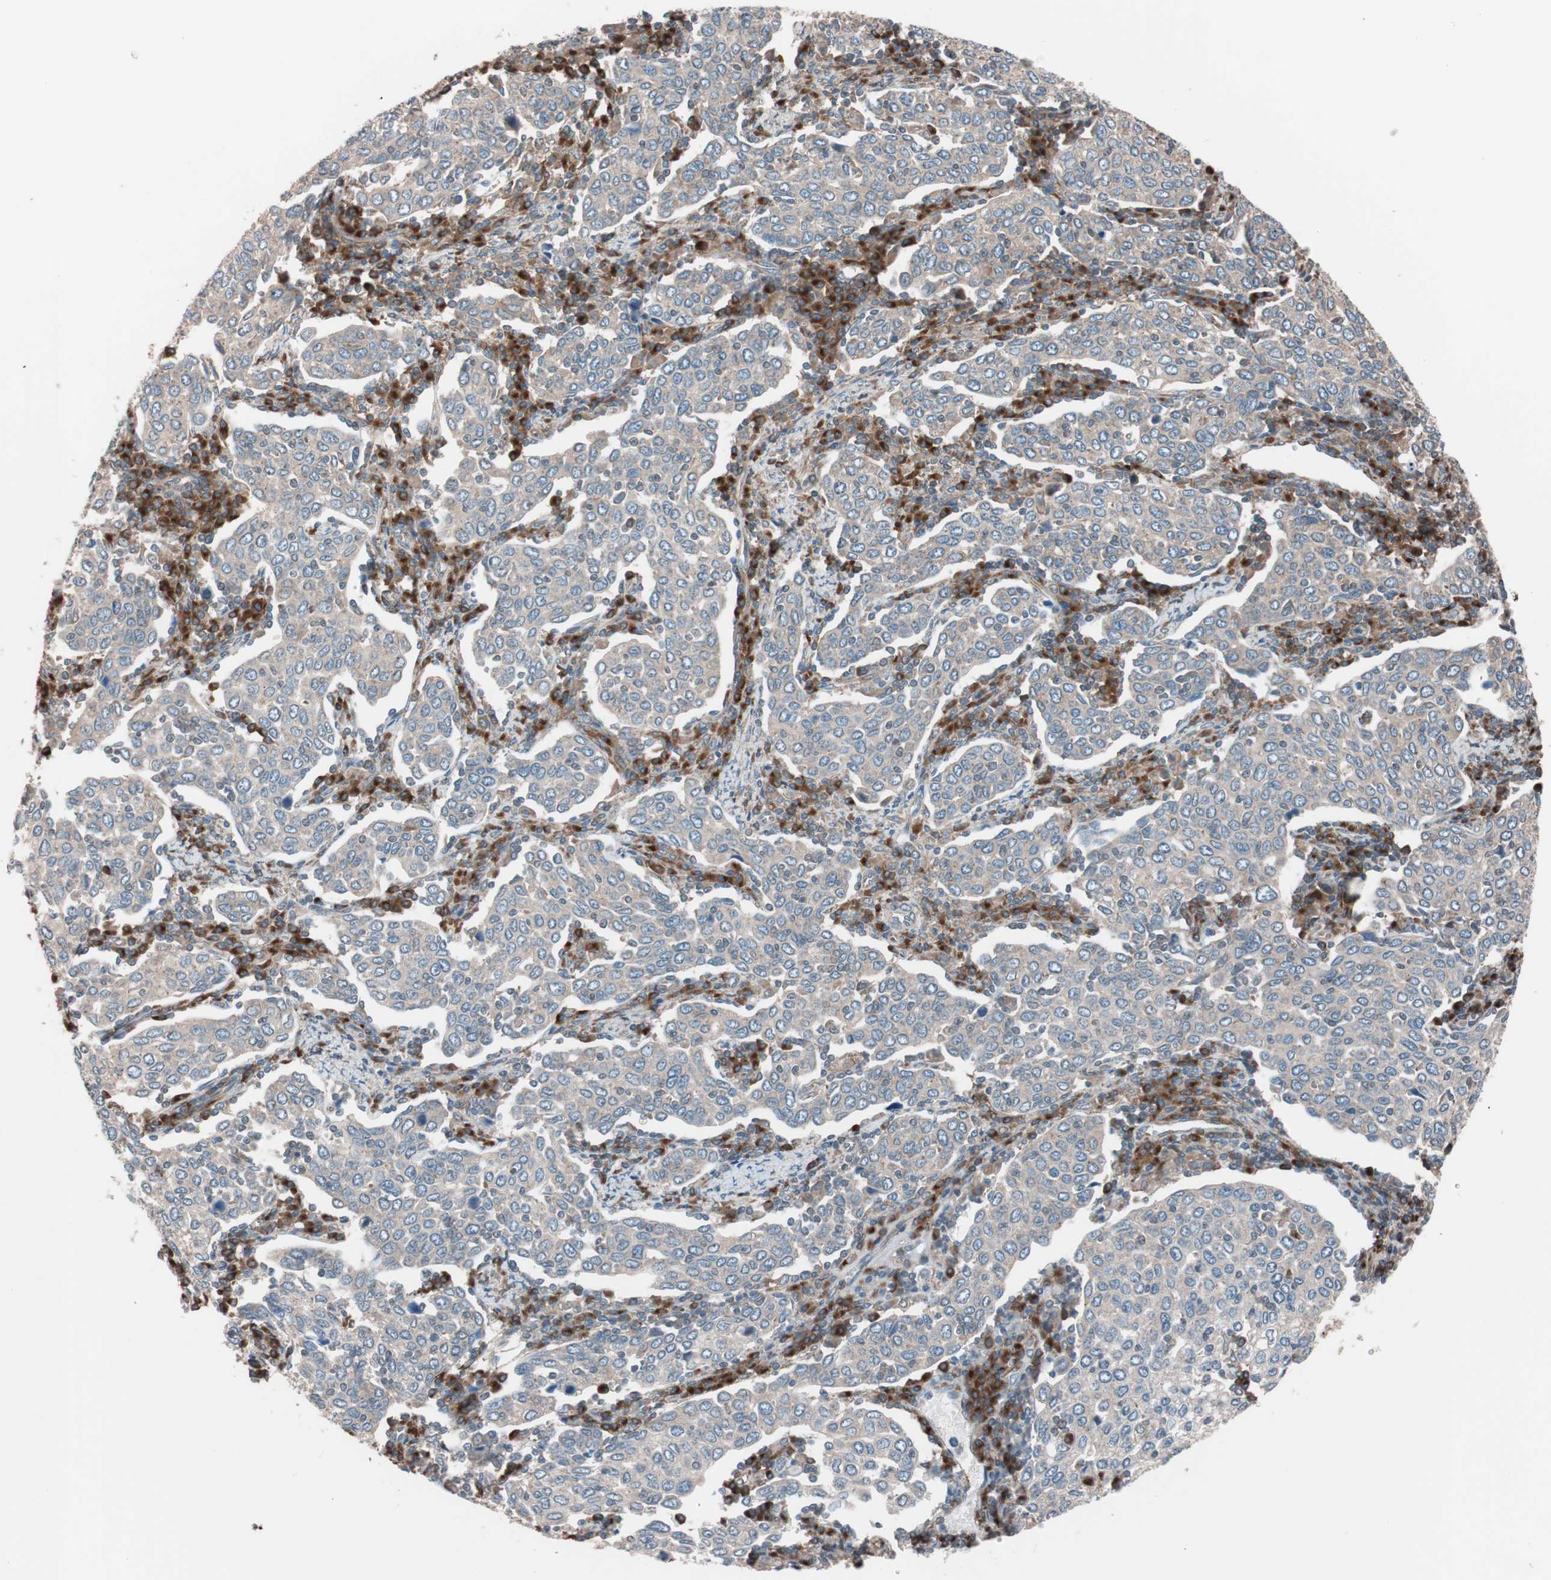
{"staining": {"intensity": "weak", "quantity": "25%-75%", "location": "cytoplasmic/membranous"}, "tissue": "cervical cancer", "cell_type": "Tumor cells", "image_type": "cancer", "snomed": [{"axis": "morphology", "description": "Squamous cell carcinoma, NOS"}, {"axis": "topography", "description": "Cervix"}], "caption": "Human cervical cancer (squamous cell carcinoma) stained with a protein marker exhibits weak staining in tumor cells.", "gene": "SEC31A", "patient": {"sex": "female", "age": 40}}